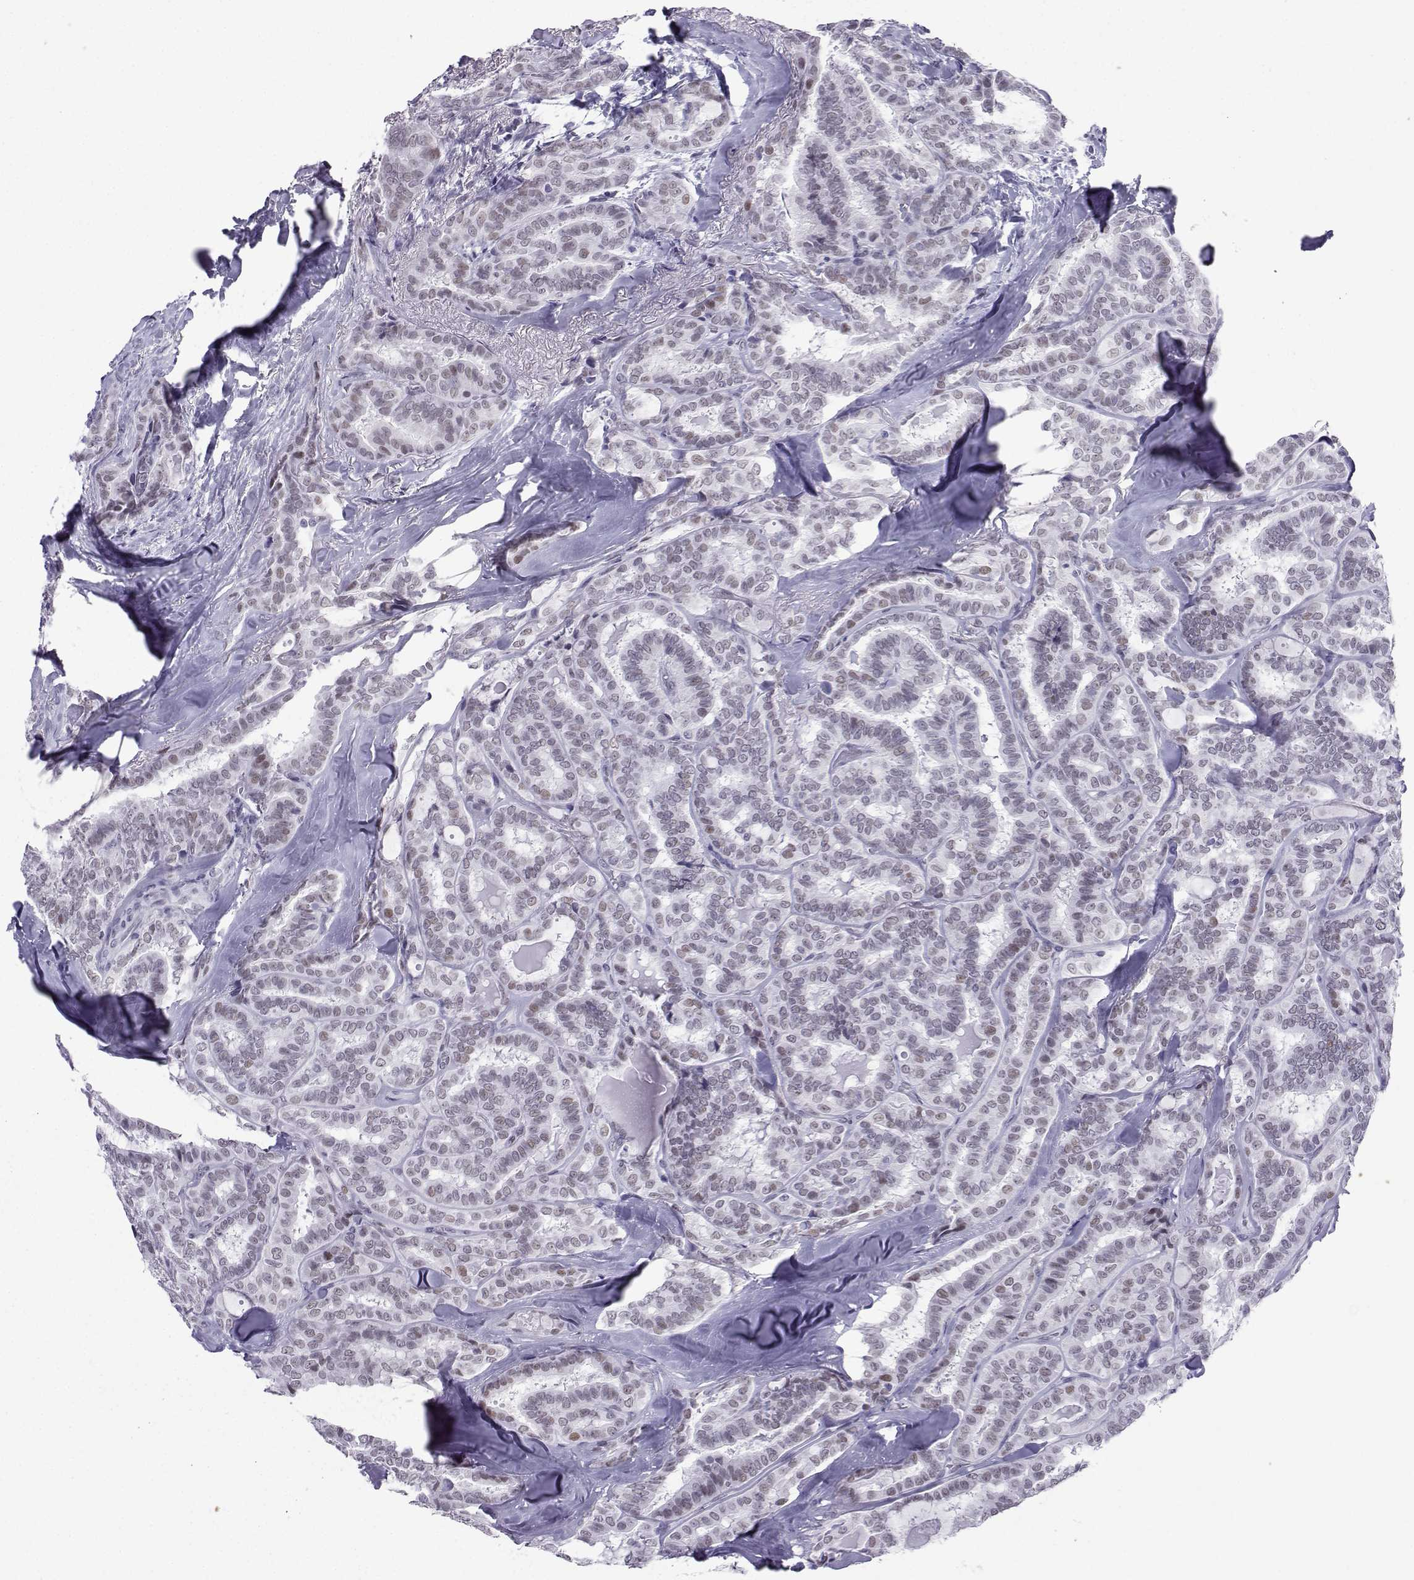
{"staining": {"intensity": "weak", "quantity": "<25%", "location": "nuclear"}, "tissue": "thyroid cancer", "cell_type": "Tumor cells", "image_type": "cancer", "snomed": [{"axis": "morphology", "description": "Papillary adenocarcinoma, NOS"}, {"axis": "topography", "description": "Thyroid gland"}], "caption": "Immunohistochemistry histopathology image of neoplastic tissue: thyroid cancer stained with DAB (3,3'-diaminobenzidine) exhibits no significant protein staining in tumor cells.", "gene": "LORICRIN", "patient": {"sex": "female", "age": 39}}